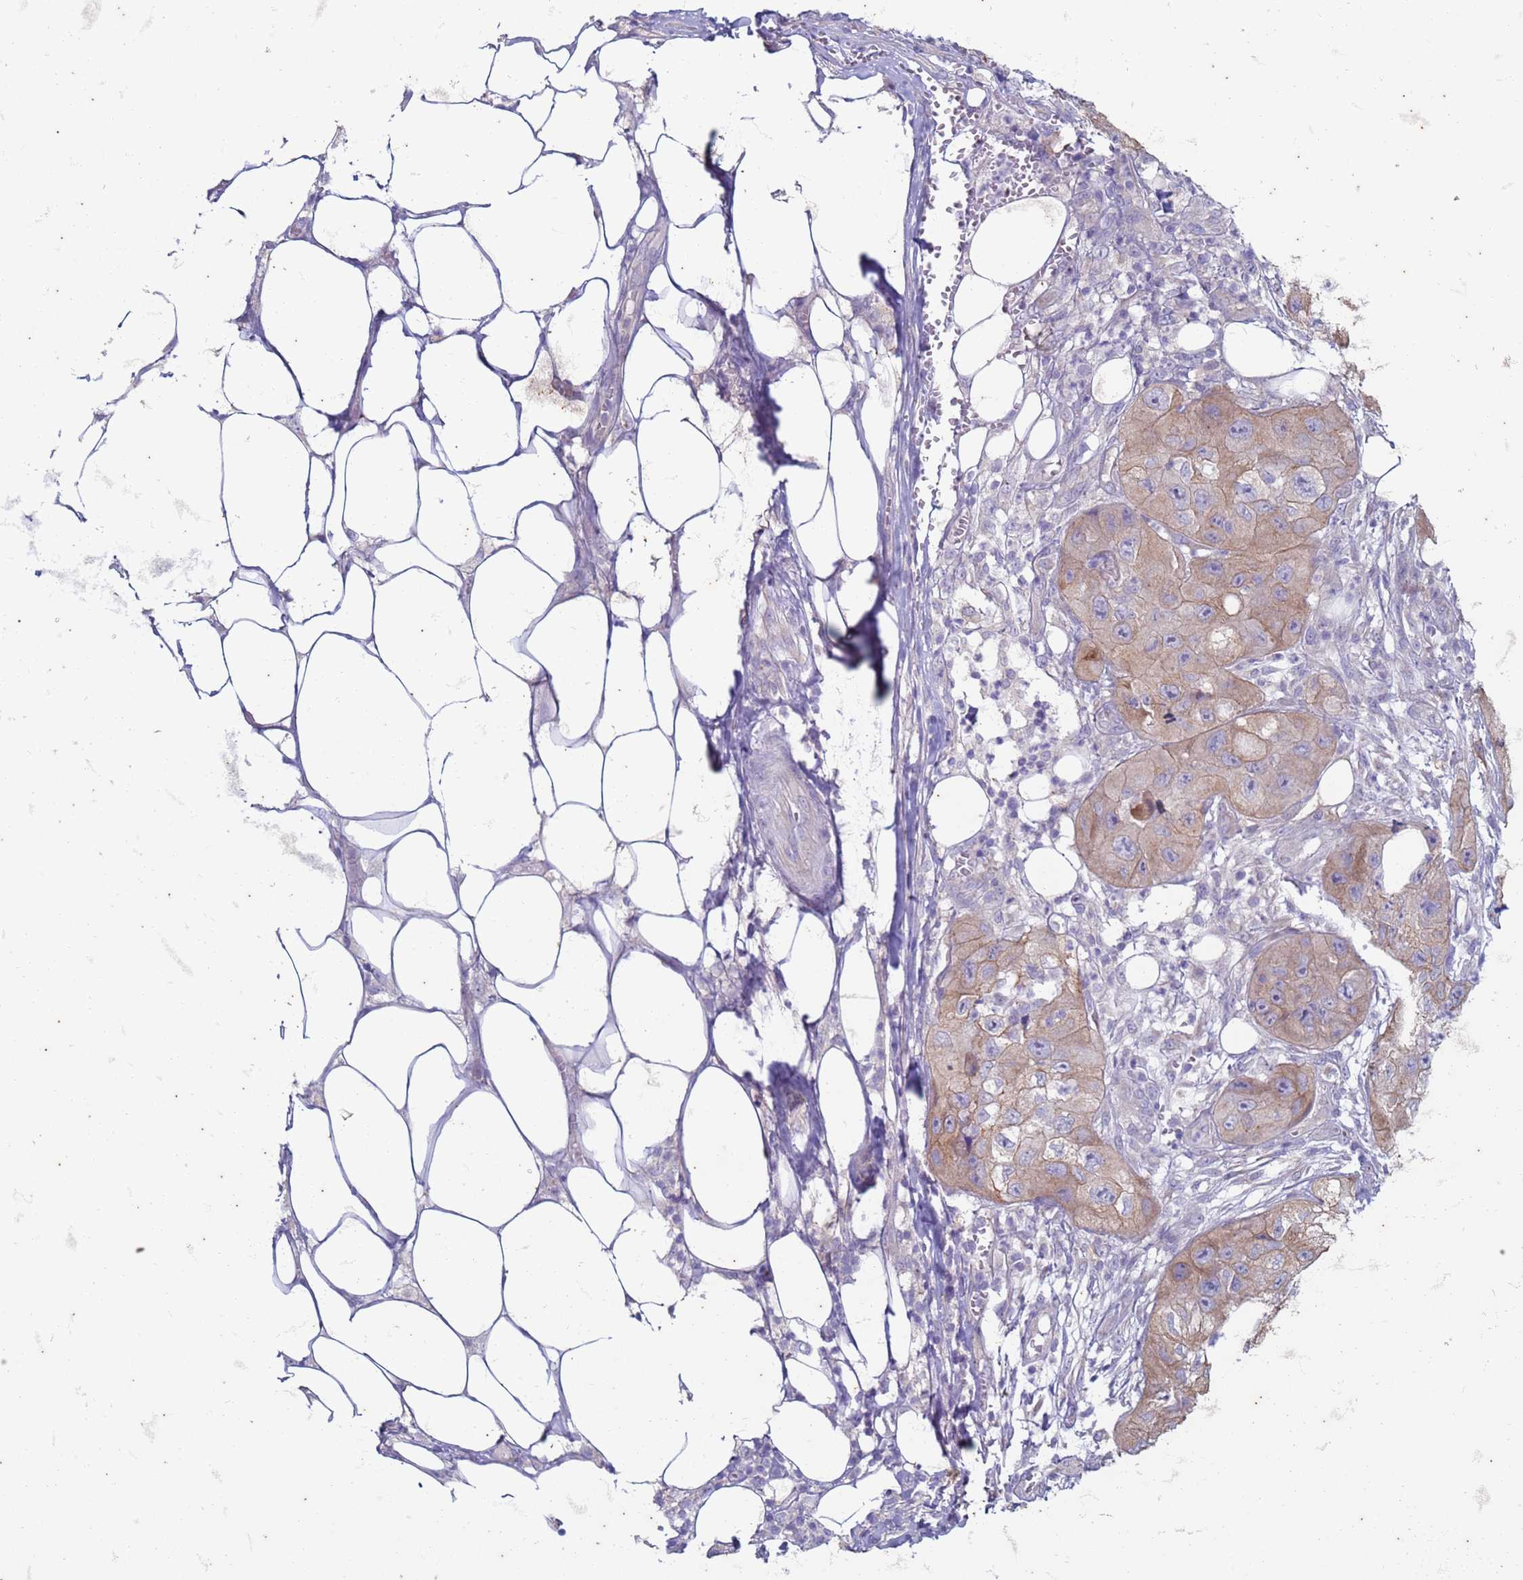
{"staining": {"intensity": "weak", "quantity": "25%-75%", "location": "cytoplasmic/membranous"}, "tissue": "skin cancer", "cell_type": "Tumor cells", "image_type": "cancer", "snomed": [{"axis": "morphology", "description": "Squamous cell carcinoma, NOS"}, {"axis": "topography", "description": "Skin"}, {"axis": "topography", "description": "Subcutis"}], "caption": "Squamous cell carcinoma (skin) stained for a protein (brown) demonstrates weak cytoplasmic/membranous positive staining in approximately 25%-75% of tumor cells.", "gene": "SUCO", "patient": {"sex": "male", "age": 73}}